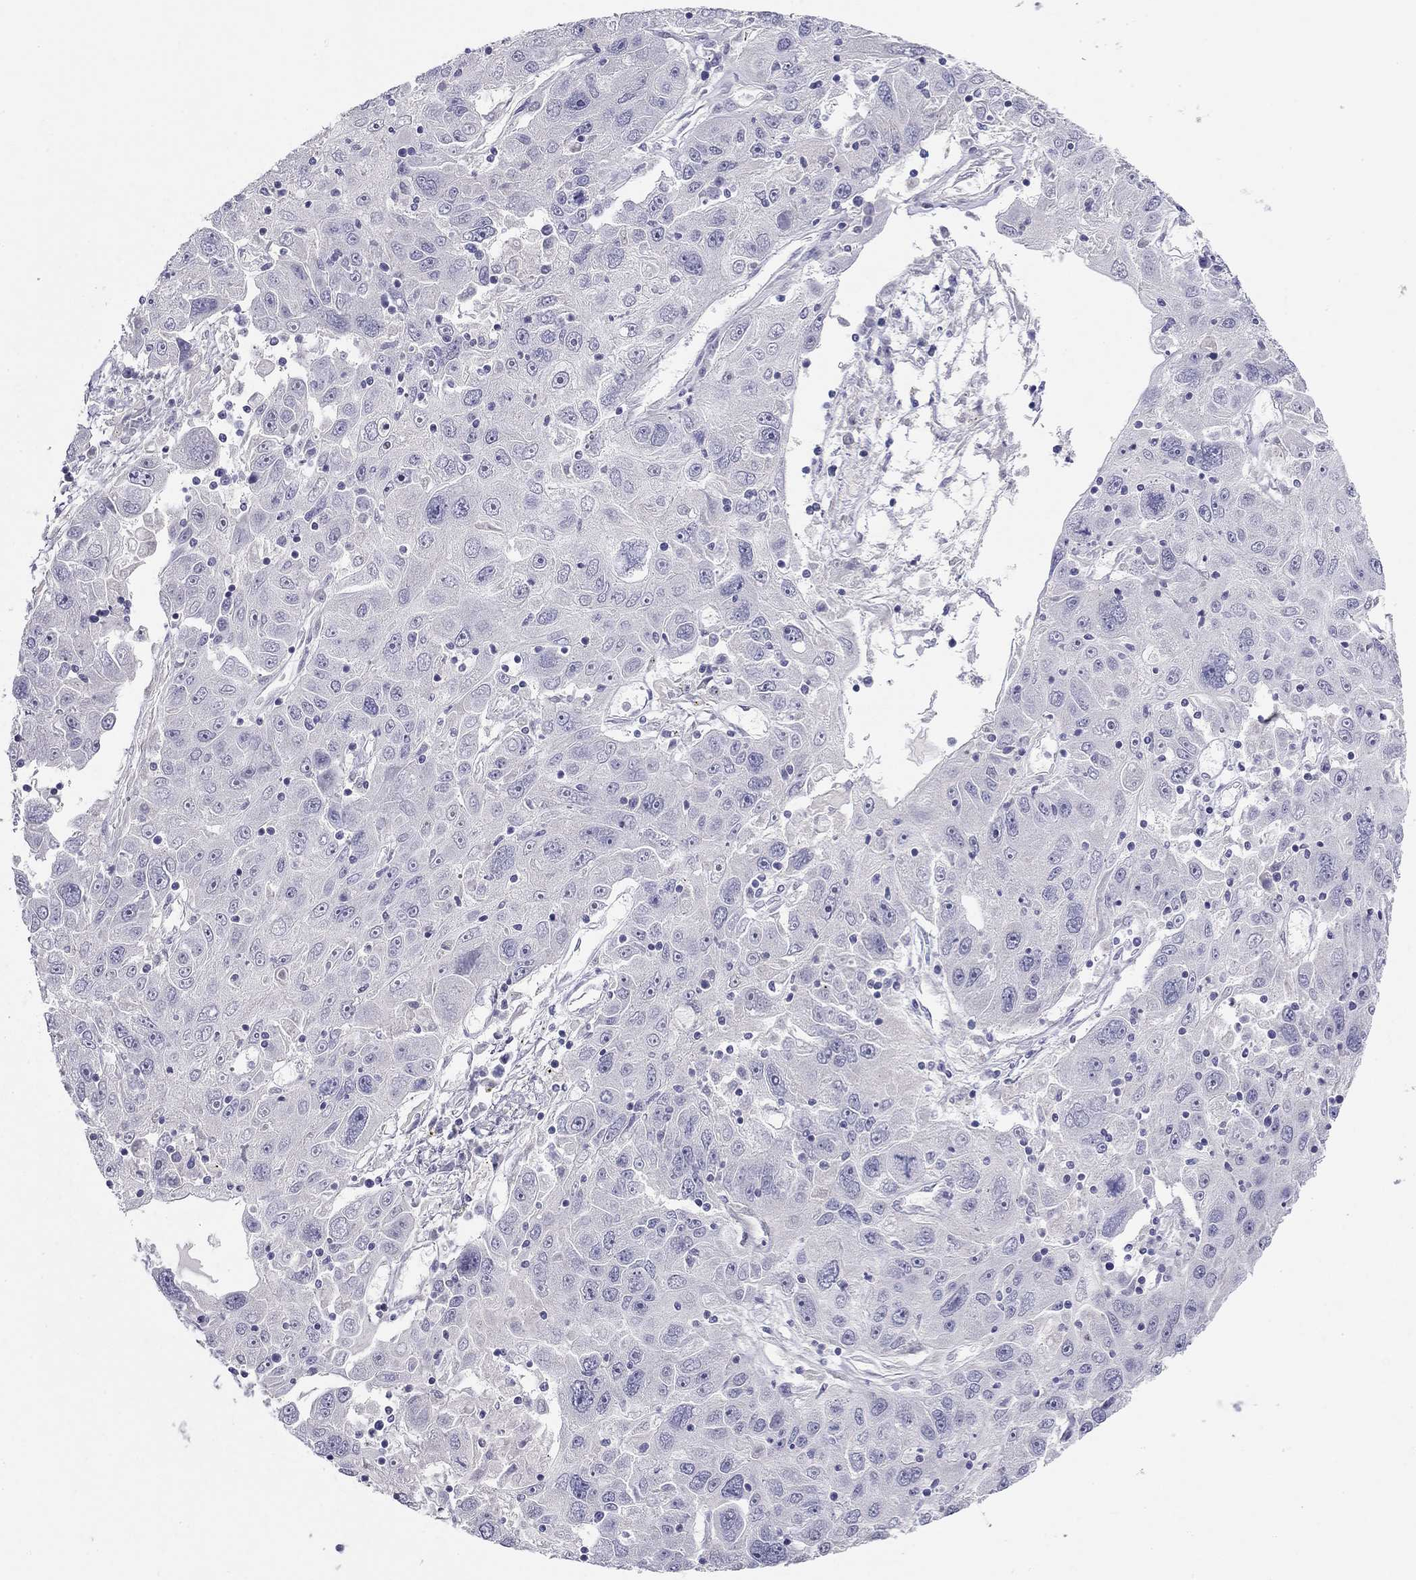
{"staining": {"intensity": "negative", "quantity": "none", "location": "none"}, "tissue": "stomach cancer", "cell_type": "Tumor cells", "image_type": "cancer", "snomed": [{"axis": "morphology", "description": "Adenocarcinoma, NOS"}, {"axis": "topography", "description": "Stomach"}], "caption": "This is a image of IHC staining of stomach adenocarcinoma, which shows no expression in tumor cells.", "gene": "RTL1", "patient": {"sex": "male", "age": 56}}